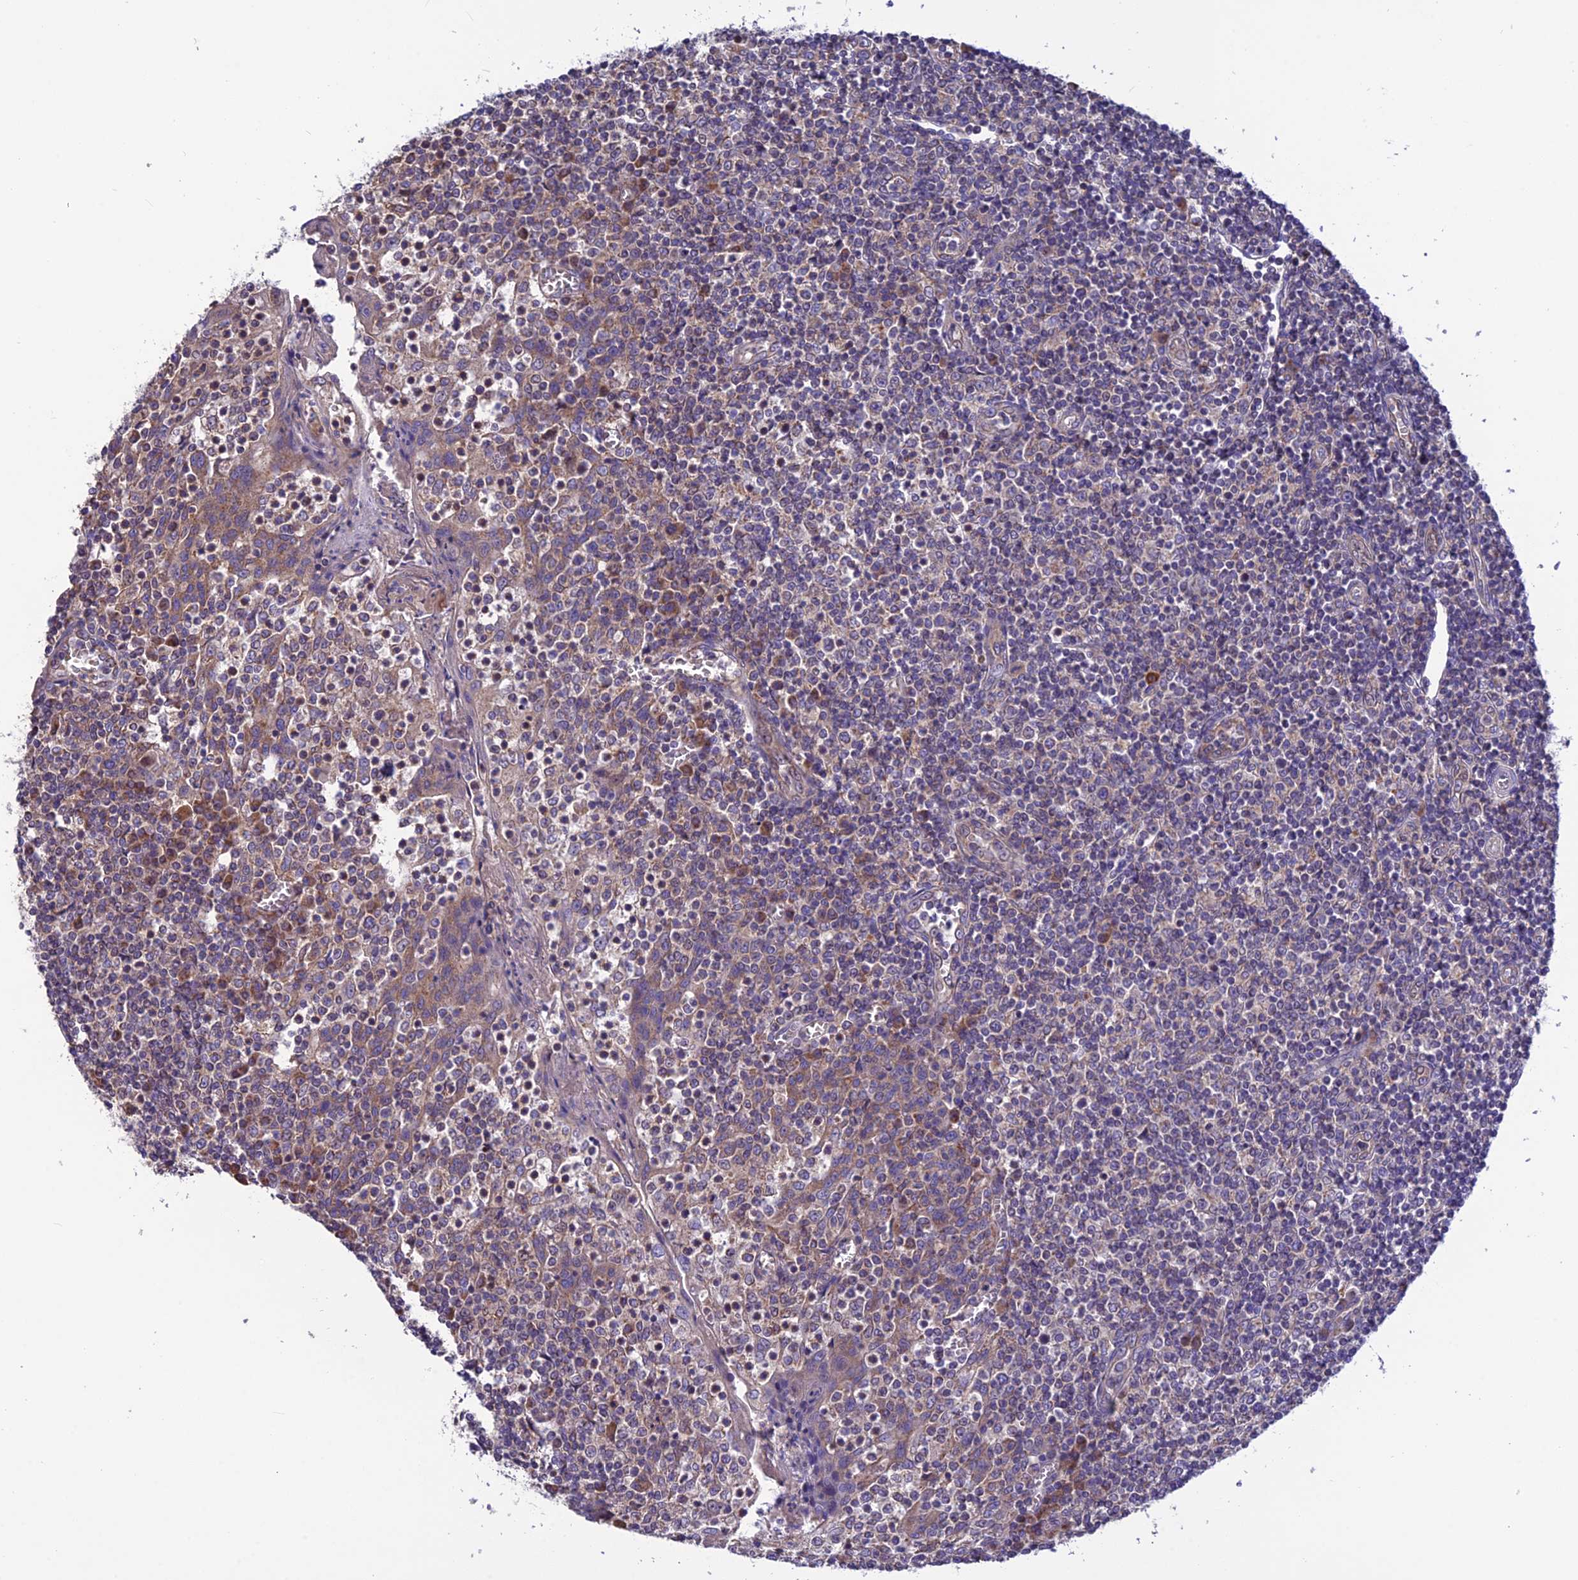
{"staining": {"intensity": "moderate", "quantity": "<25%", "location": "cytoplasmic/membranous"}, "tissue": "tonsil", "cell_type": "Germinal center cells", "image_type": "normal", "snomed": [{"axis": "morphology", "description": "Normal tissue, NOS"}, {"axis": "topography", "description": "Tonsil"}], "caption": "This is a micrograph of immunohistochemistry (IHC) staining of benign tonsil, which shows moderate positivity in the cytoplasmic/membranous of germinal center cells.", "gene": "PZP", "patient": {"sex": "female", "age": 19}}